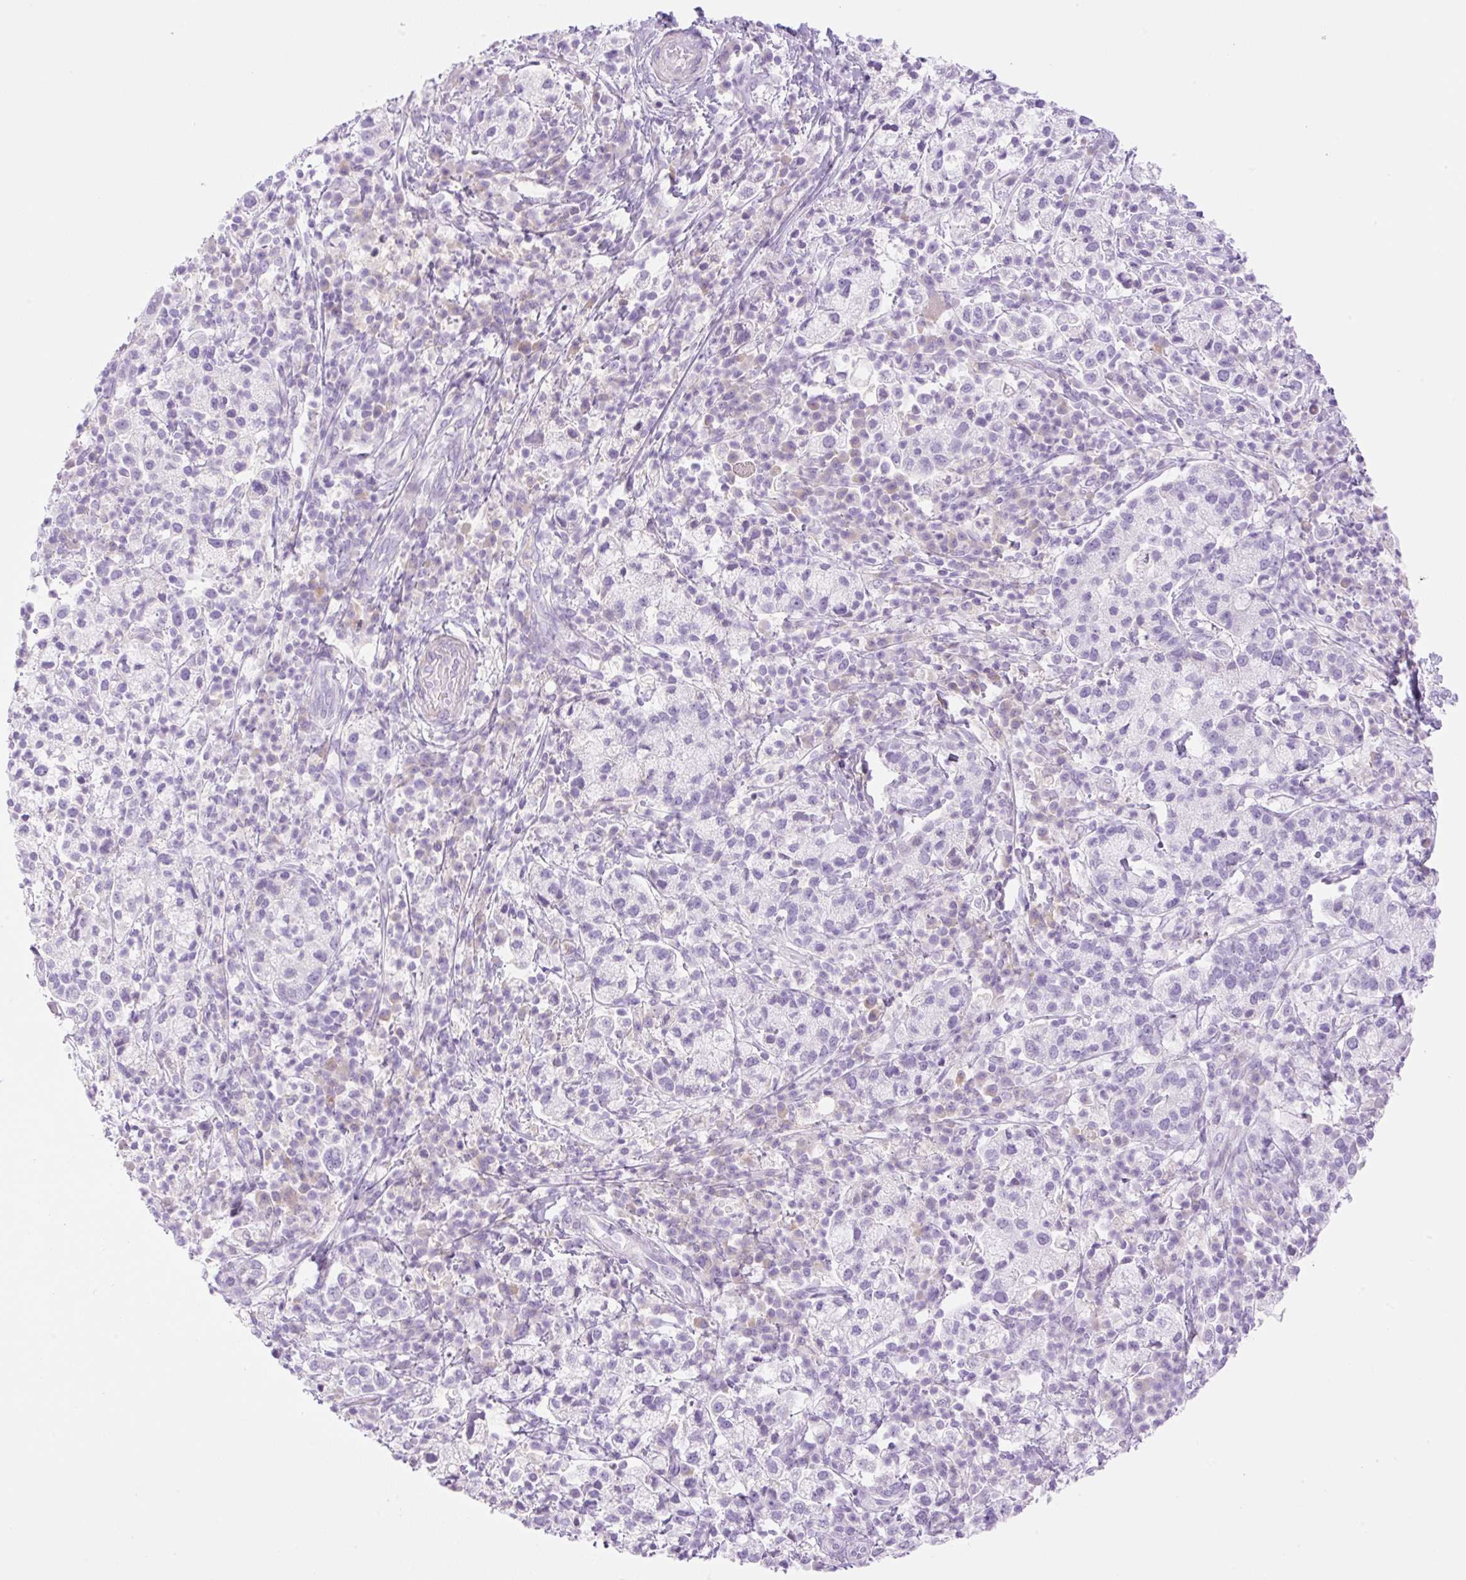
{"staining": {"intensity": "negative", "quantity": "none", "location": "none"}, "tissue": "cervical cancer", "cell_type": "Tumor cells", "image_type": "cancer", "snomed": [{"axis": "morphology", "description": "Normal tissue, NOS"}, {"axis": "morphology", "description": "Adenocarcinoma, NOS"}, {"axis": "topography", "description": "Cervix"}], "caption": "Tumor cells are negative for protein expression in human cervical adenocarcinoma. (Immunohistochemistry, brightfield microscopy, high magnification).", "gene": "PALM3", "patient": {"sex": "female", "age": 44}}